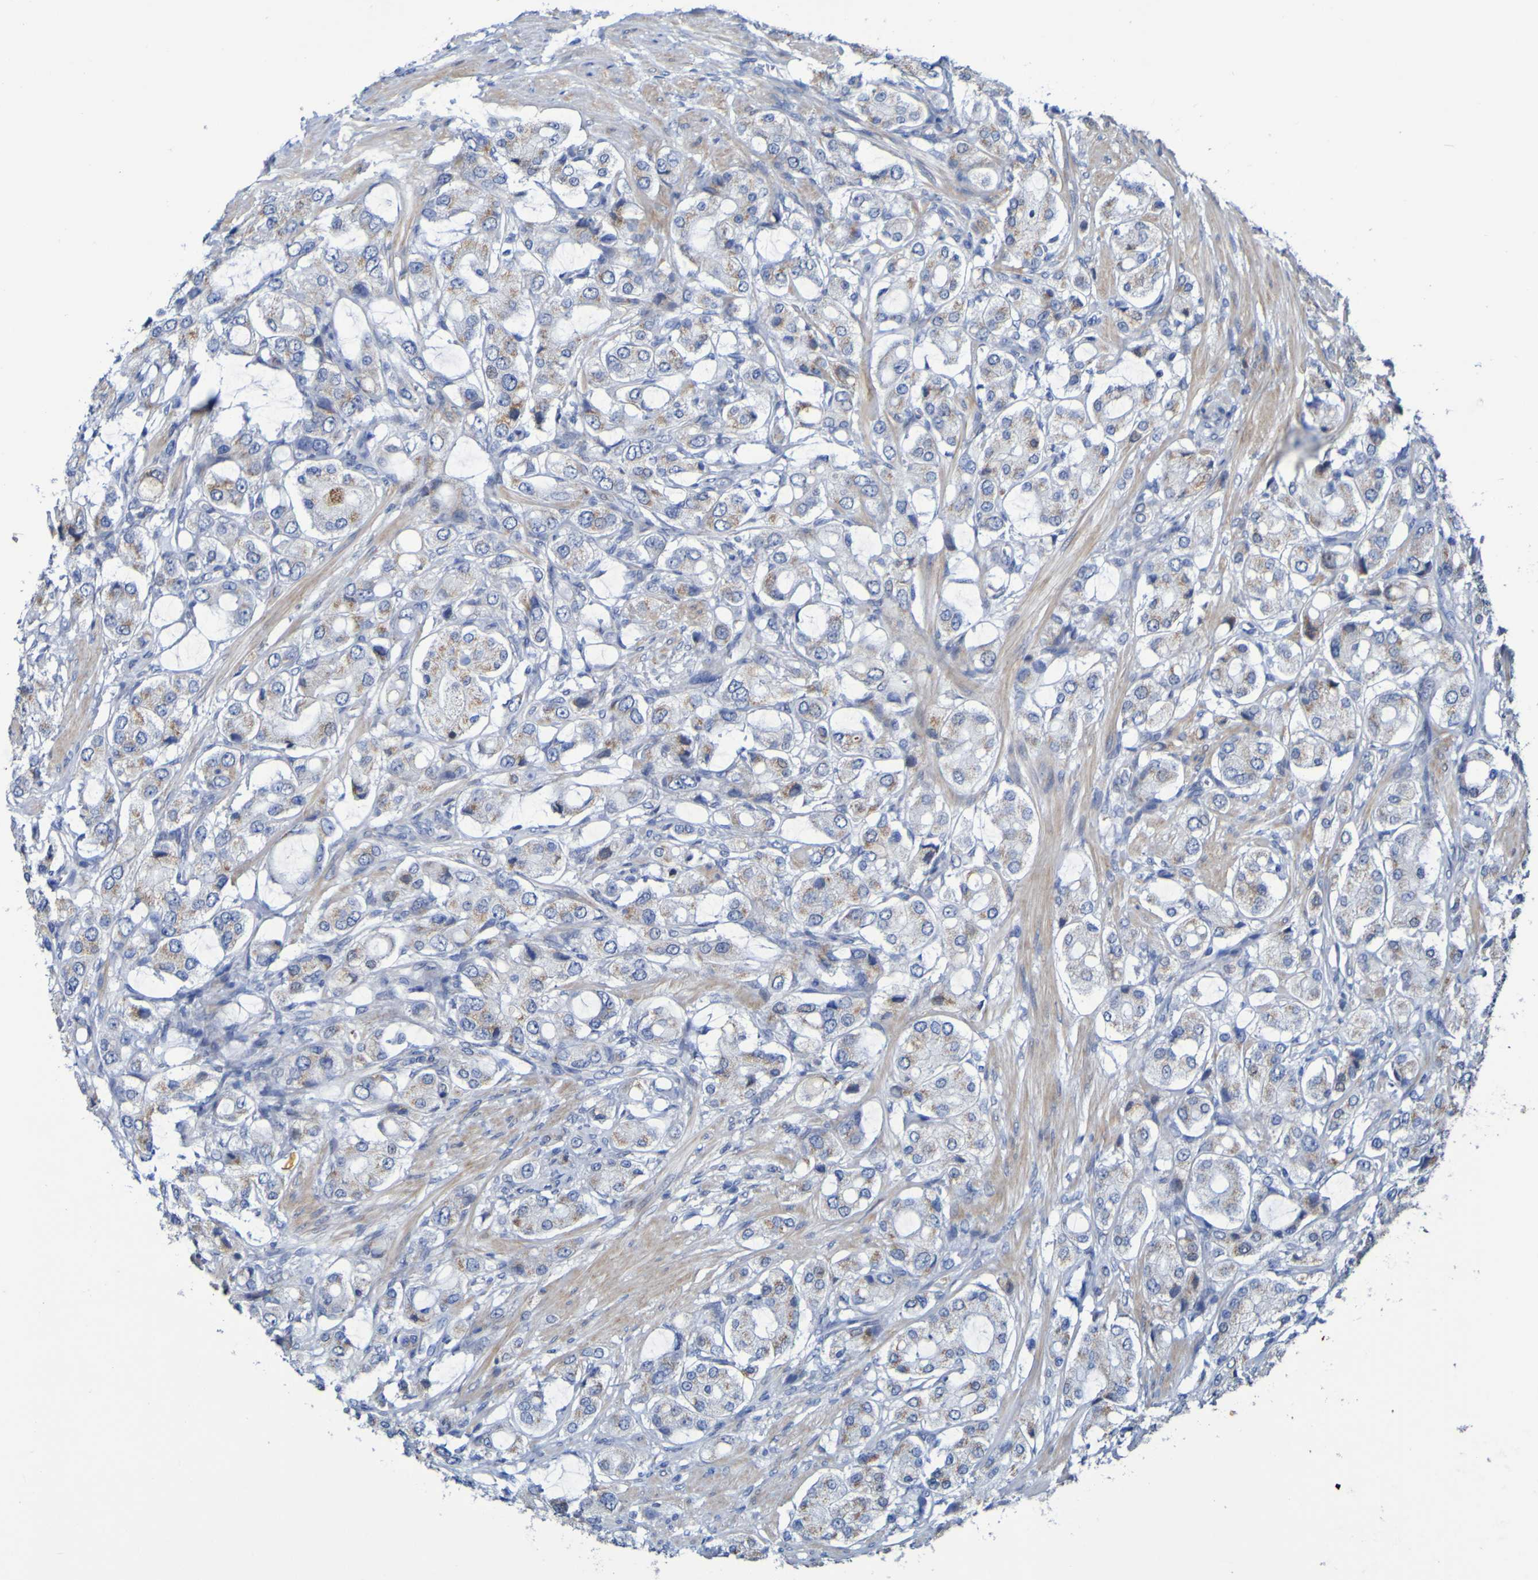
{"staining": {"intensity": "weak", "quantity": "25%-75%", "location": "cytoplasmic/membranous"}, "tissue": "prostate cancer", "cell_type": "Tumor cells", "image_type": "cancer", "snomed": [{"axis": "morphology", "description": "Adenocarcinoma, High grade"}, {"axis": "topography", "description": "Prostate"}], "caption": "The micrograph reveals staining of prostate high-grade adenocarcinoma, revealing weak cytoplasmic/membranous protein positivity (brown color) within tumor cells.", "gene": "C11orf24", "patient": {"sex": "male", "age": 65}}